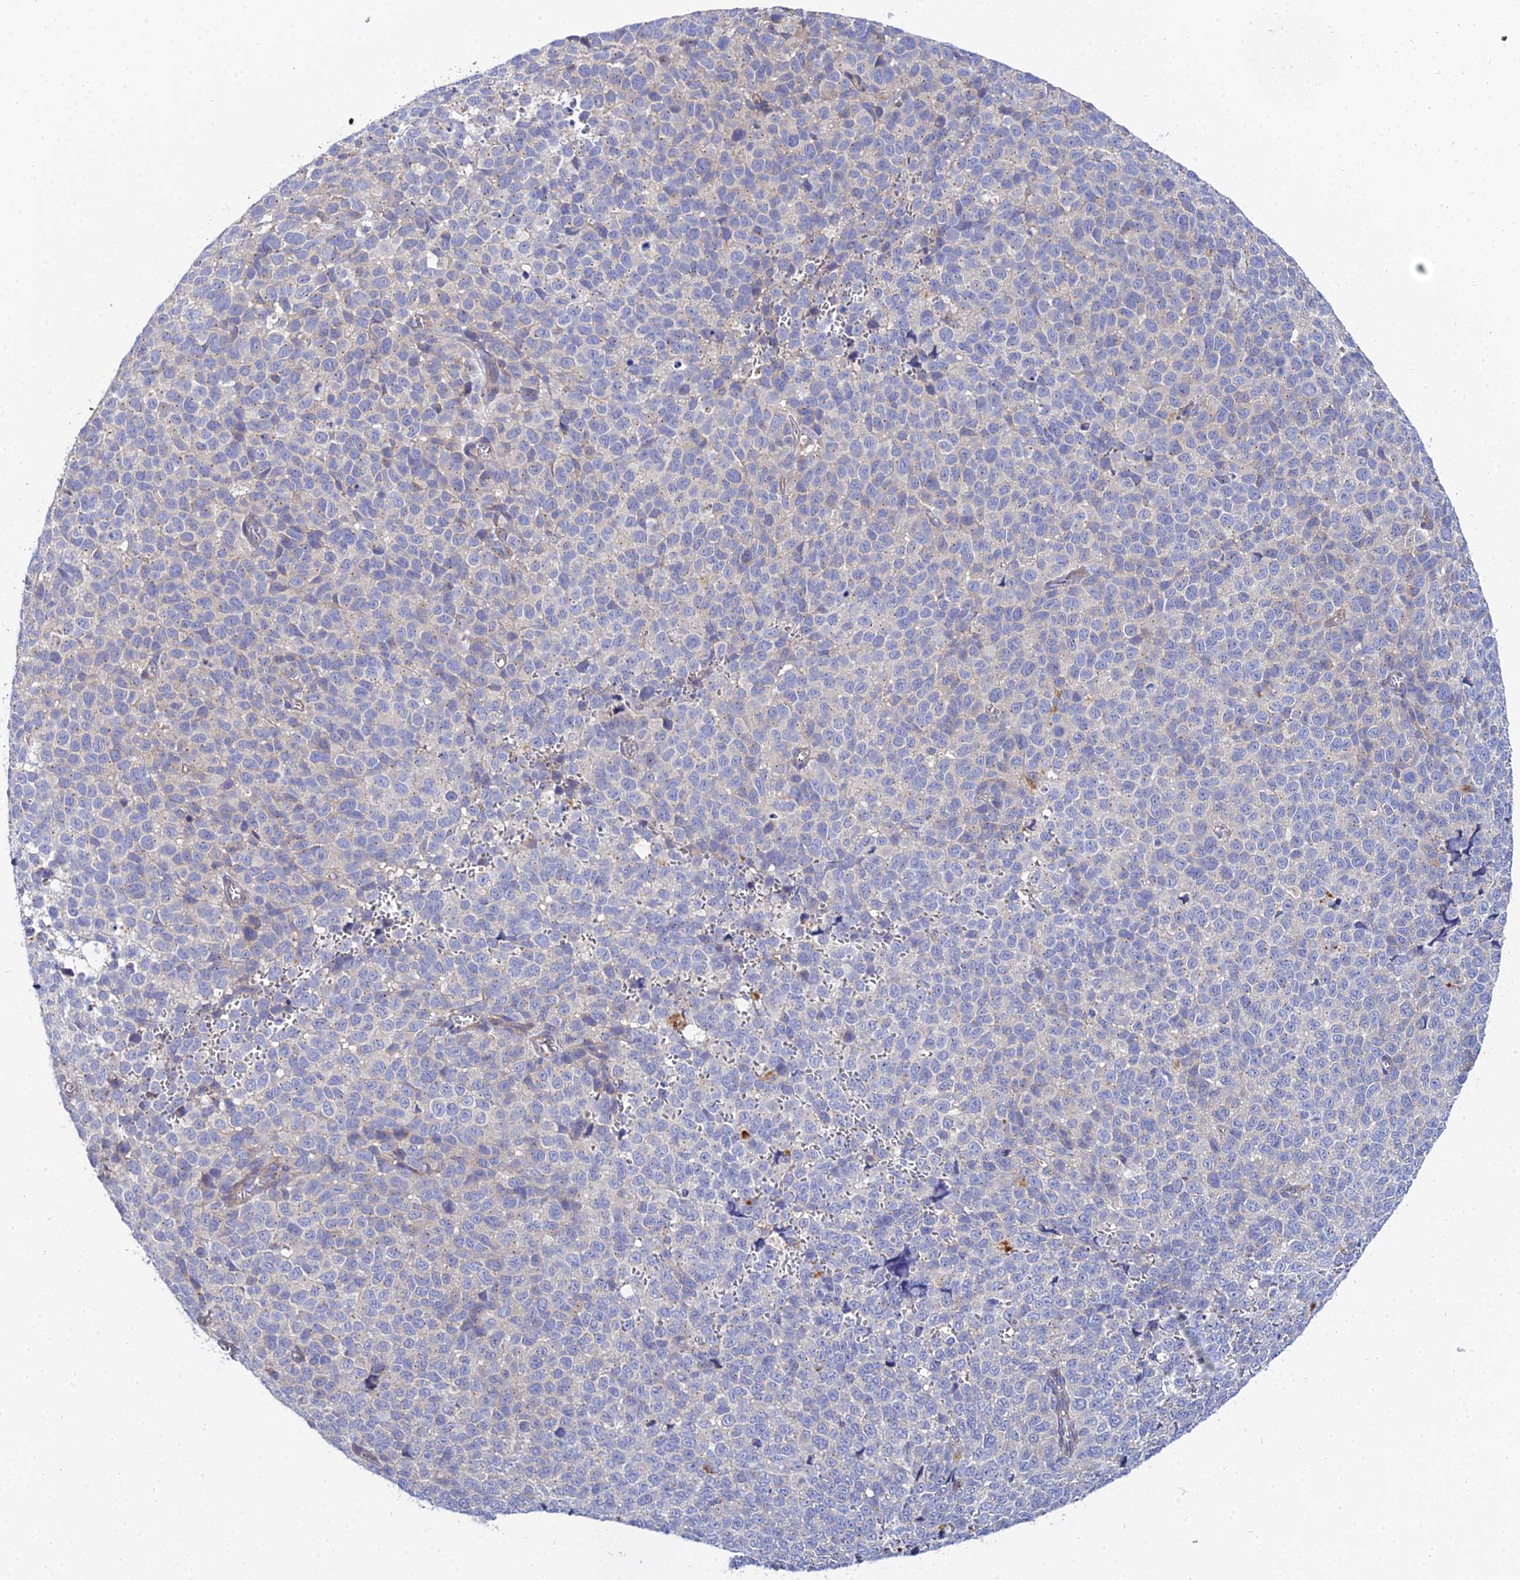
{"staining": {"intensity": "negative", "quantity": "none", "location": "none"}, "tissue": "melanoma", "cell_type": "Tumor cells", "image_type": "cancer", "snomed": [{"axis": "morphology", "description": "Malignant melanoma, NOS"}, {"axis": "topography", "description": "Nose, NOS"}], "caption": "IHC of melanoma exhibits no expression in tumor cells.", "gene": "APOBEC3H", "patient": {"sex": "female", "age": 48}}